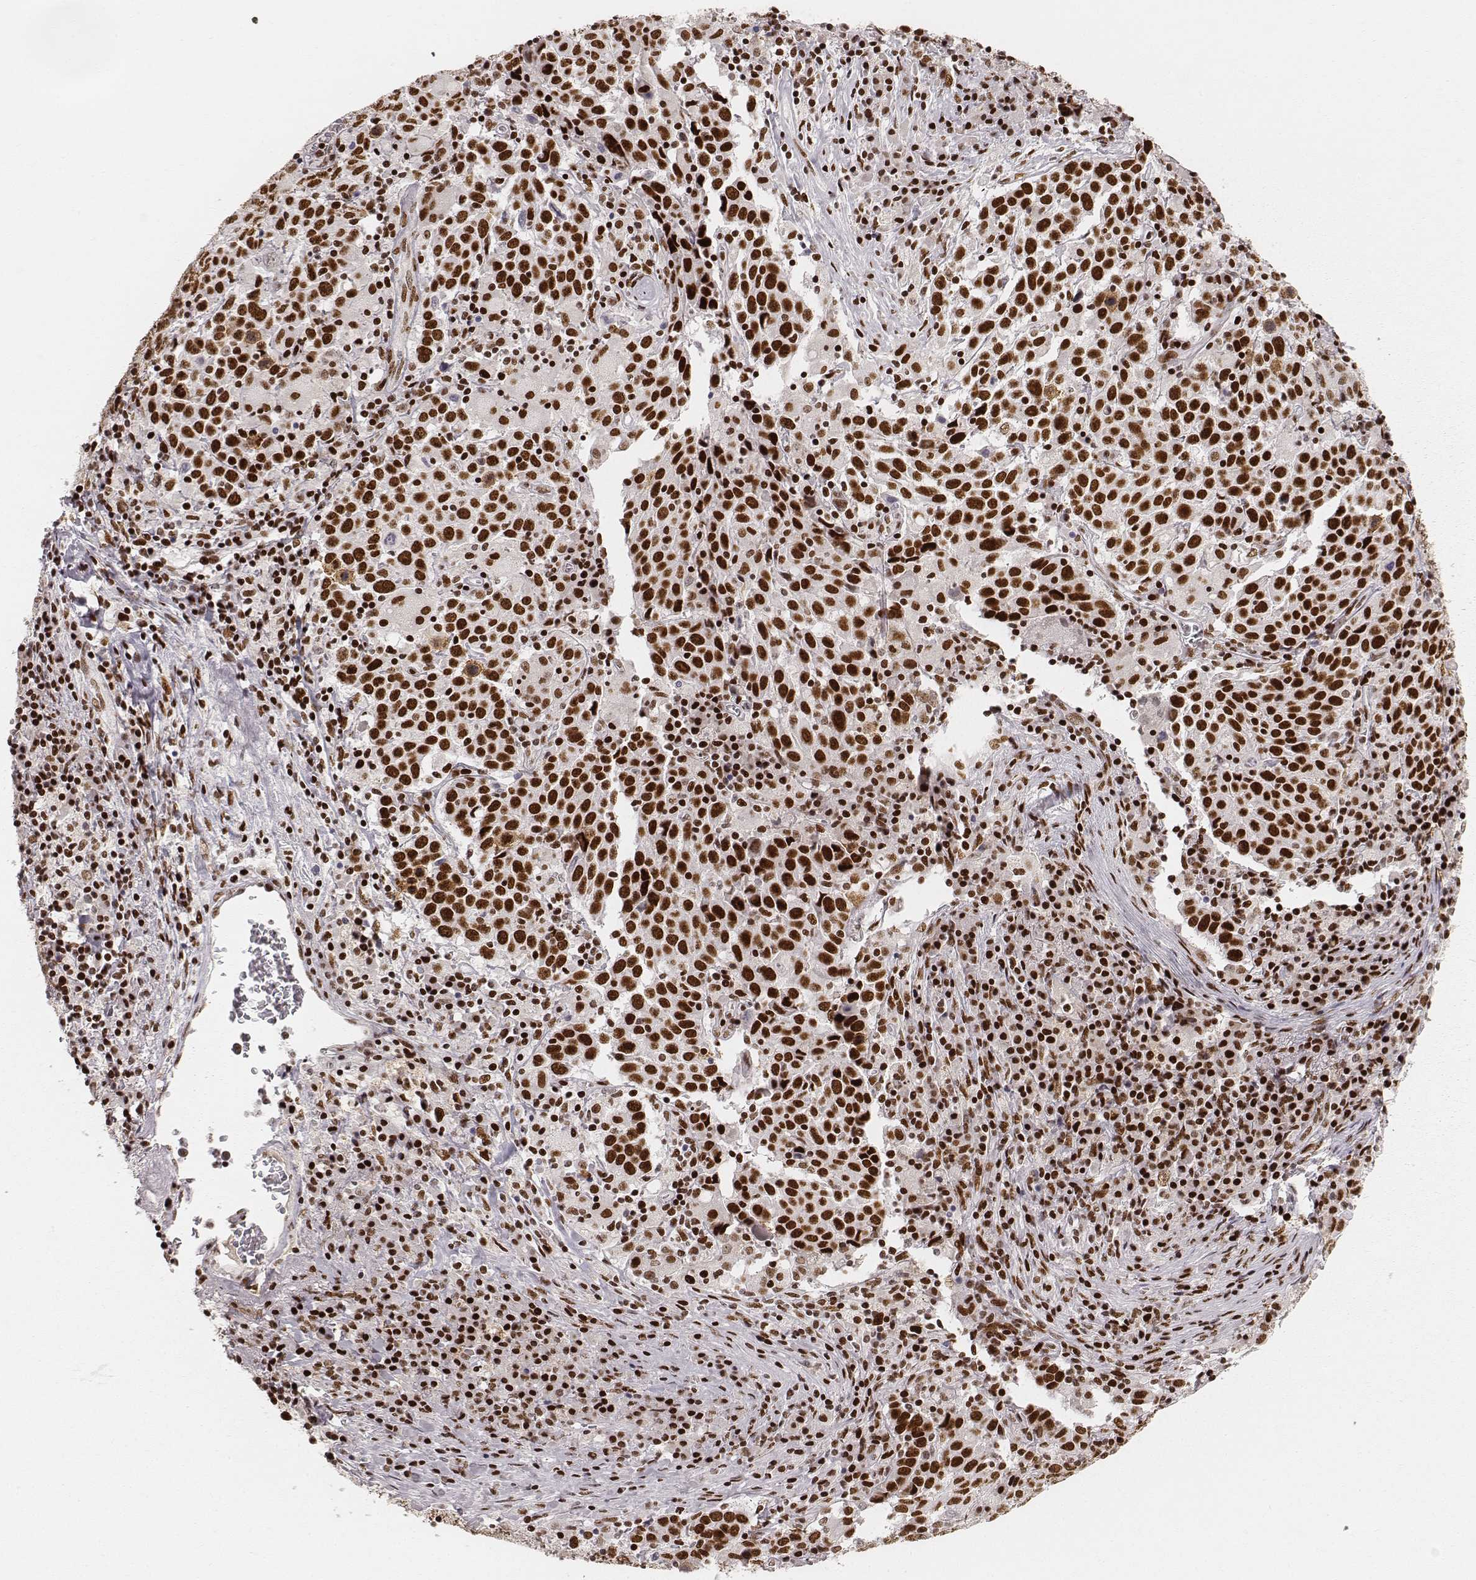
{"staining": {"intensity": "strong", "quantity": ">75%", "location": "nuclear"}, "tissue": "lung cancer", "cell_type": "Tumor cells", "image_type": "cancer", "snomed": [{"axis": "morphology", "description": "Squamous cell carcinoma, NOS"}, {"axis": "topography", "description": "Lung"}], "caption": "Brown immunohistochemical staining in human squamous cell carcinoma (lung) demonstrates strong nuclear positivity in about >75% of tumor cells.", "gene": "HNRNPC", "patient": {"sex": "male", "age": 57}}